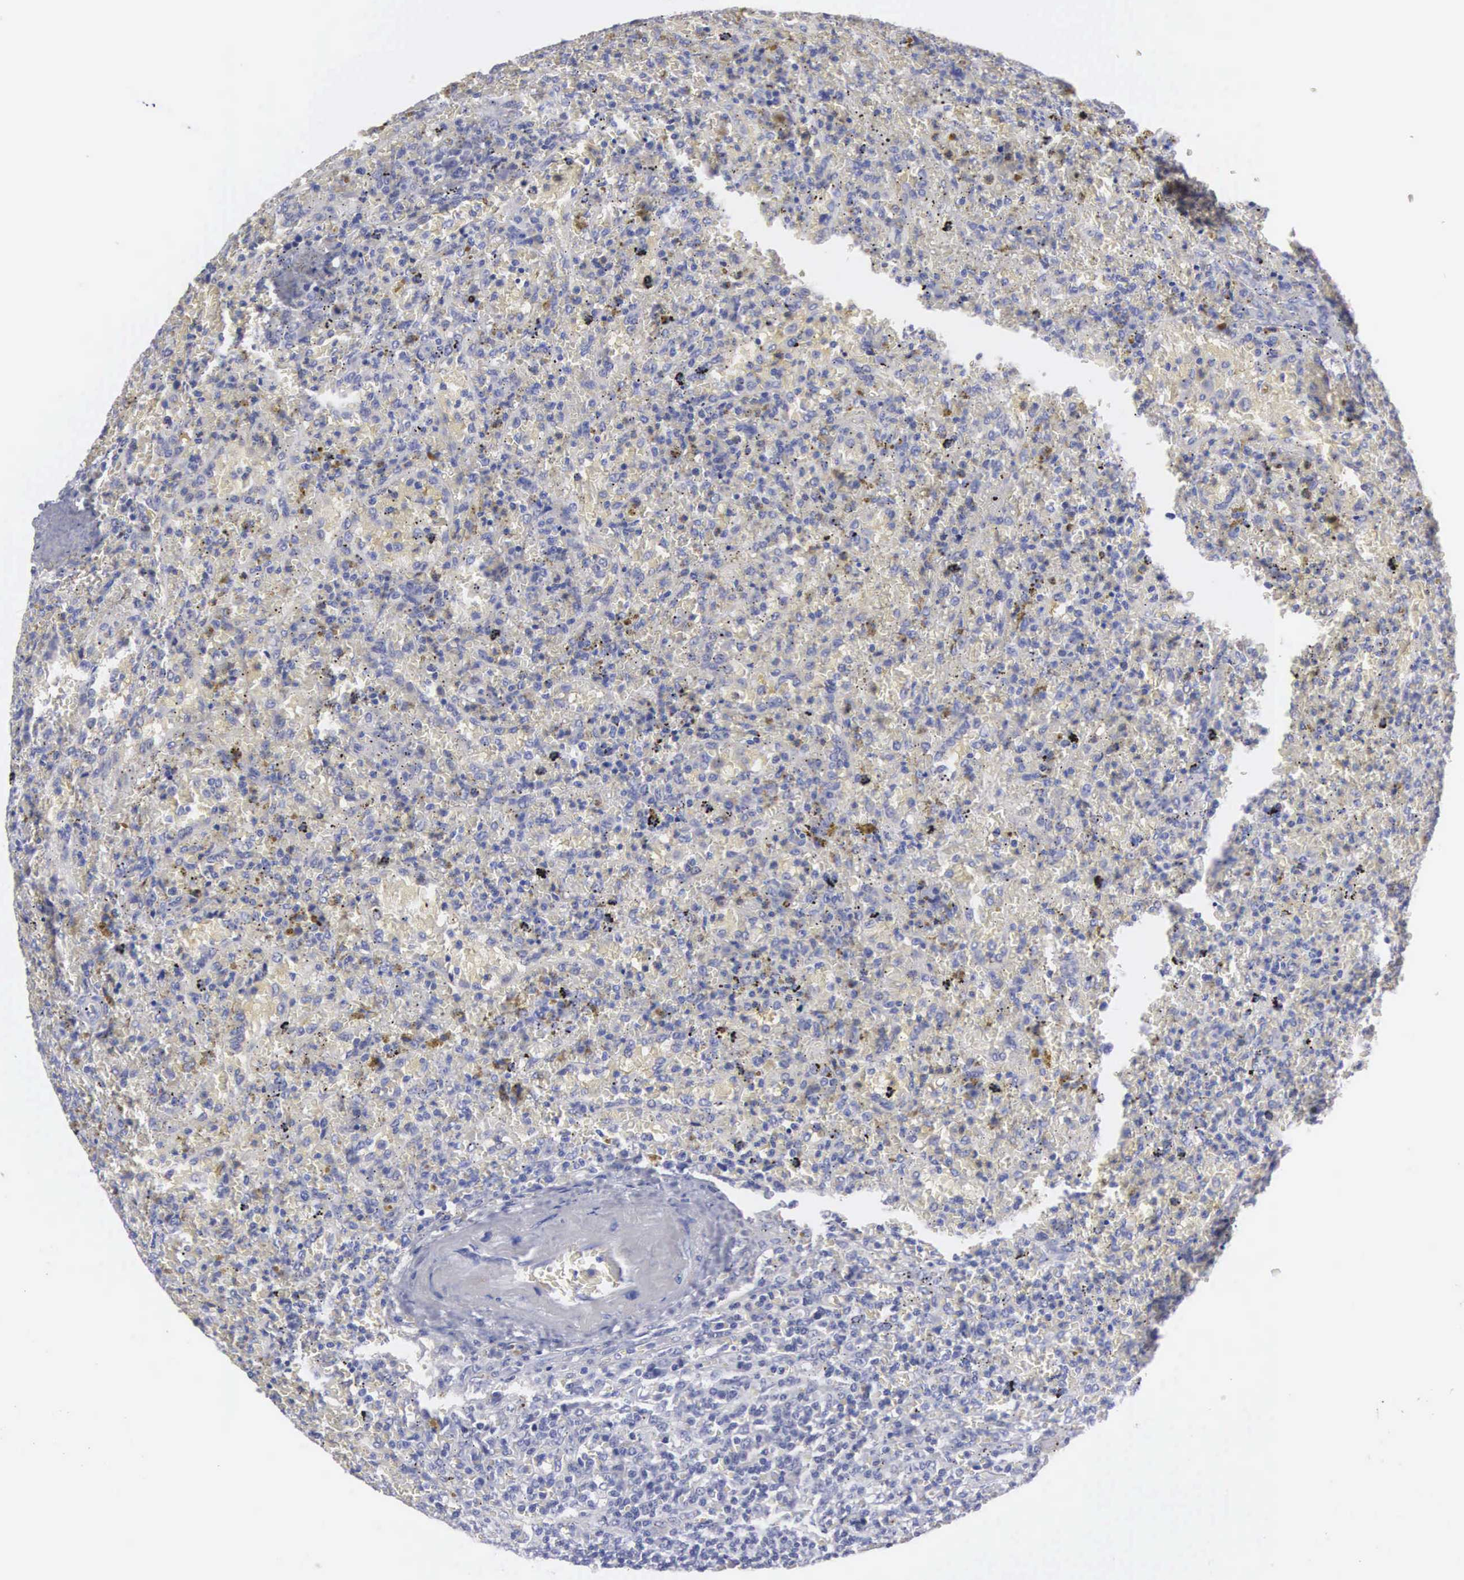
{"staining": {"intensity": "negative", "quantity": "none", "location": "none"}, "tissue": "lymphoma", "cell_type": "Tumor cells", "image_type": "cancer", "snomed": [{"axis": "morphology", "description": "Malignant lymphoma, non-Hodgkin's type, High grade"}, {"axis": "topography", "description": "Spleen"}, {"axis": "topography", "description": "Lymph node"}], "caption": "Micrograph shows no significant protein staining in tumor cells of high-grade malignant lymphoma, non-Hodgkin's type.", "gene": "CEP170B", "patient": {"sex": "female", "age": 70}}